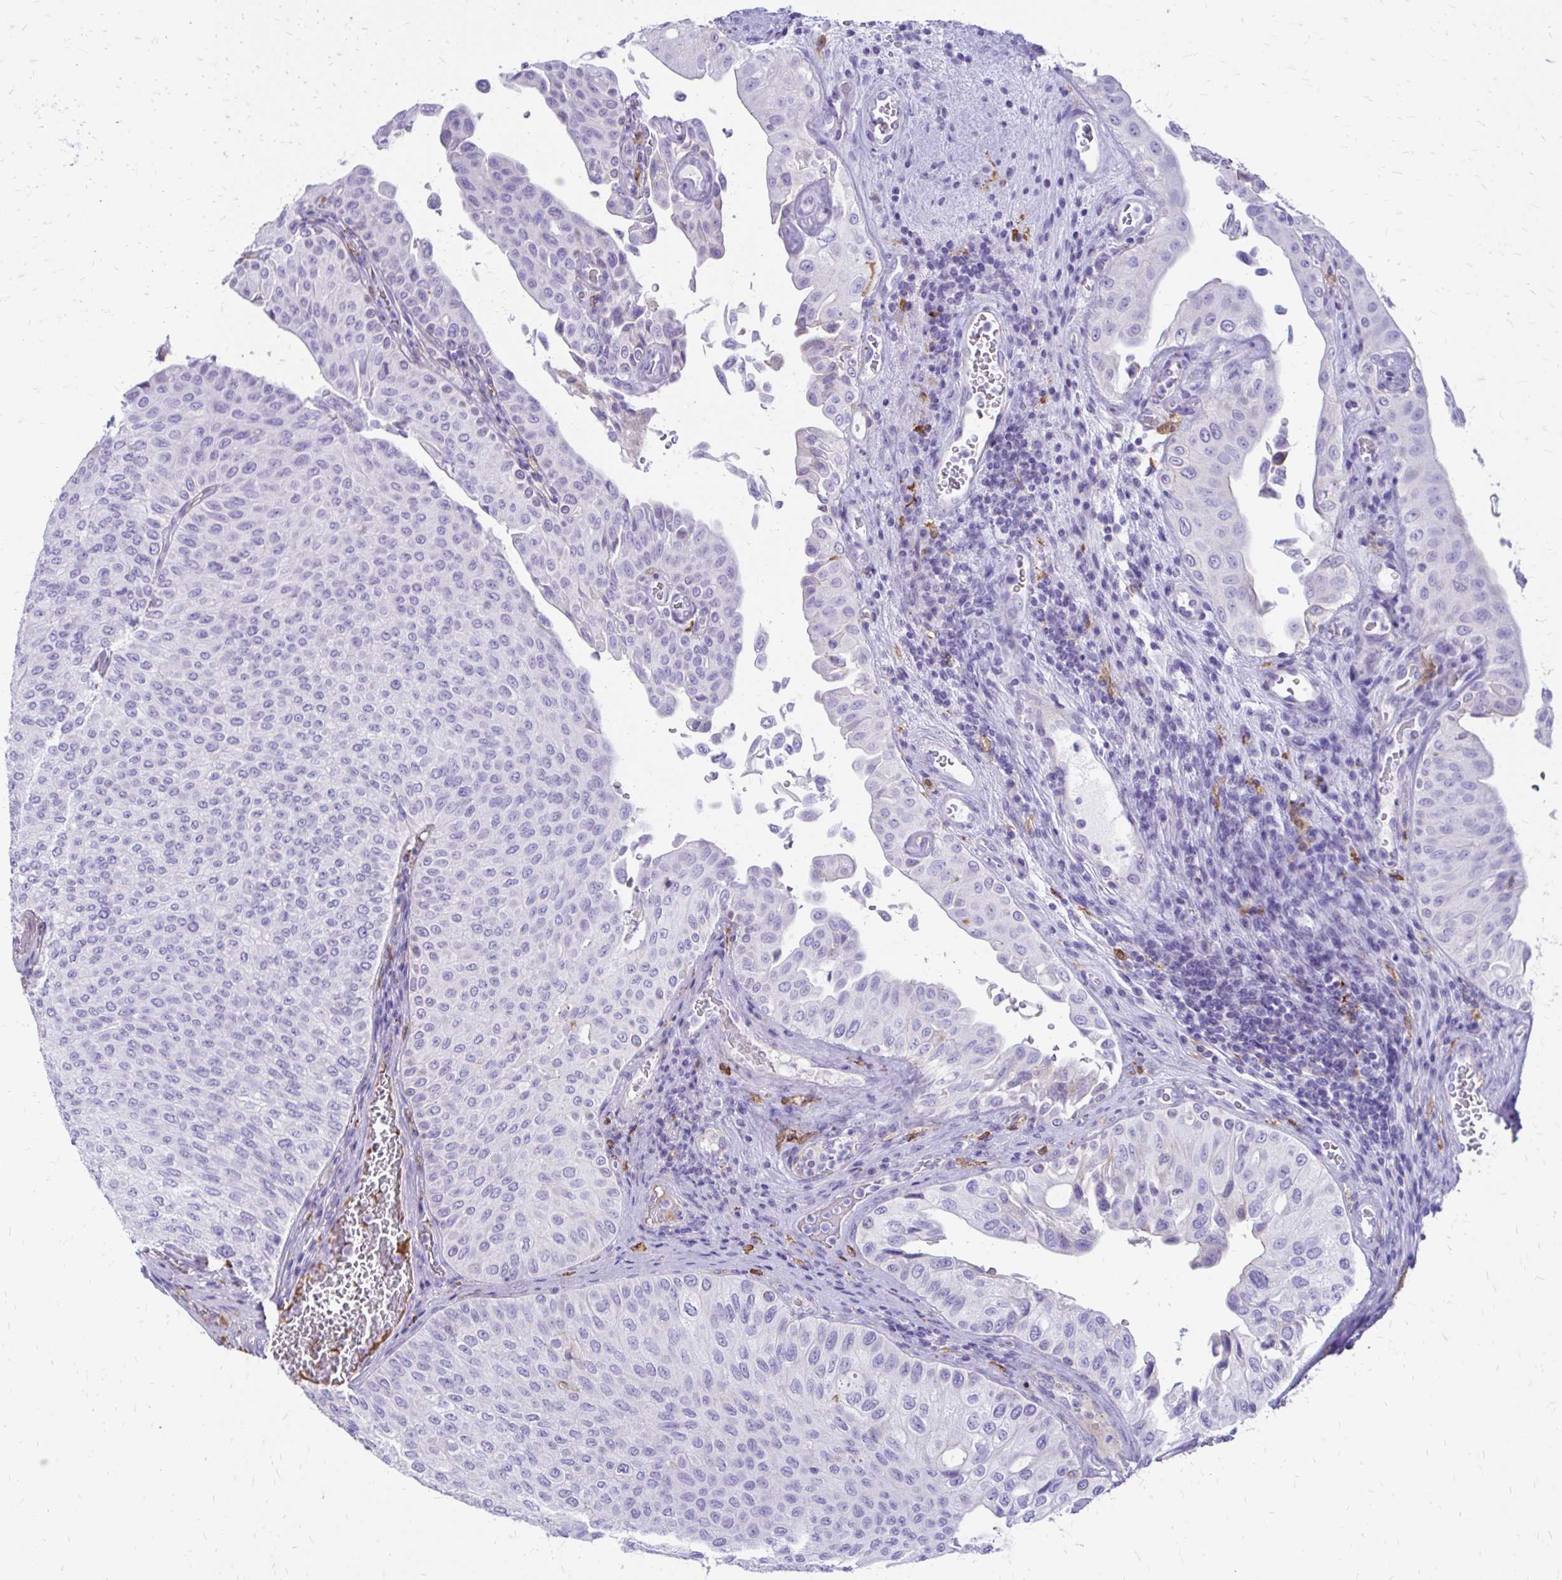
{"staining": {"intensity": "negative", "quantity": "none", "location": "none"}, "tissue": "urothelial cancer", "cell_type": "Tumor cells", "image_type": "cancer", "snomed": [{"axis": "morphology", "description": "Urothelial carcinoma, NOS"}, {"axis": "topography", "description": "Urinary bladder"}], "caption": "This is an immunohistochemistry (IHC) histopathology image of transitional cell carcinoma. There is no positivity in tumor cells.", "gene": "SIGLEC11", "patient": {"sex": "male", "age": 59}}